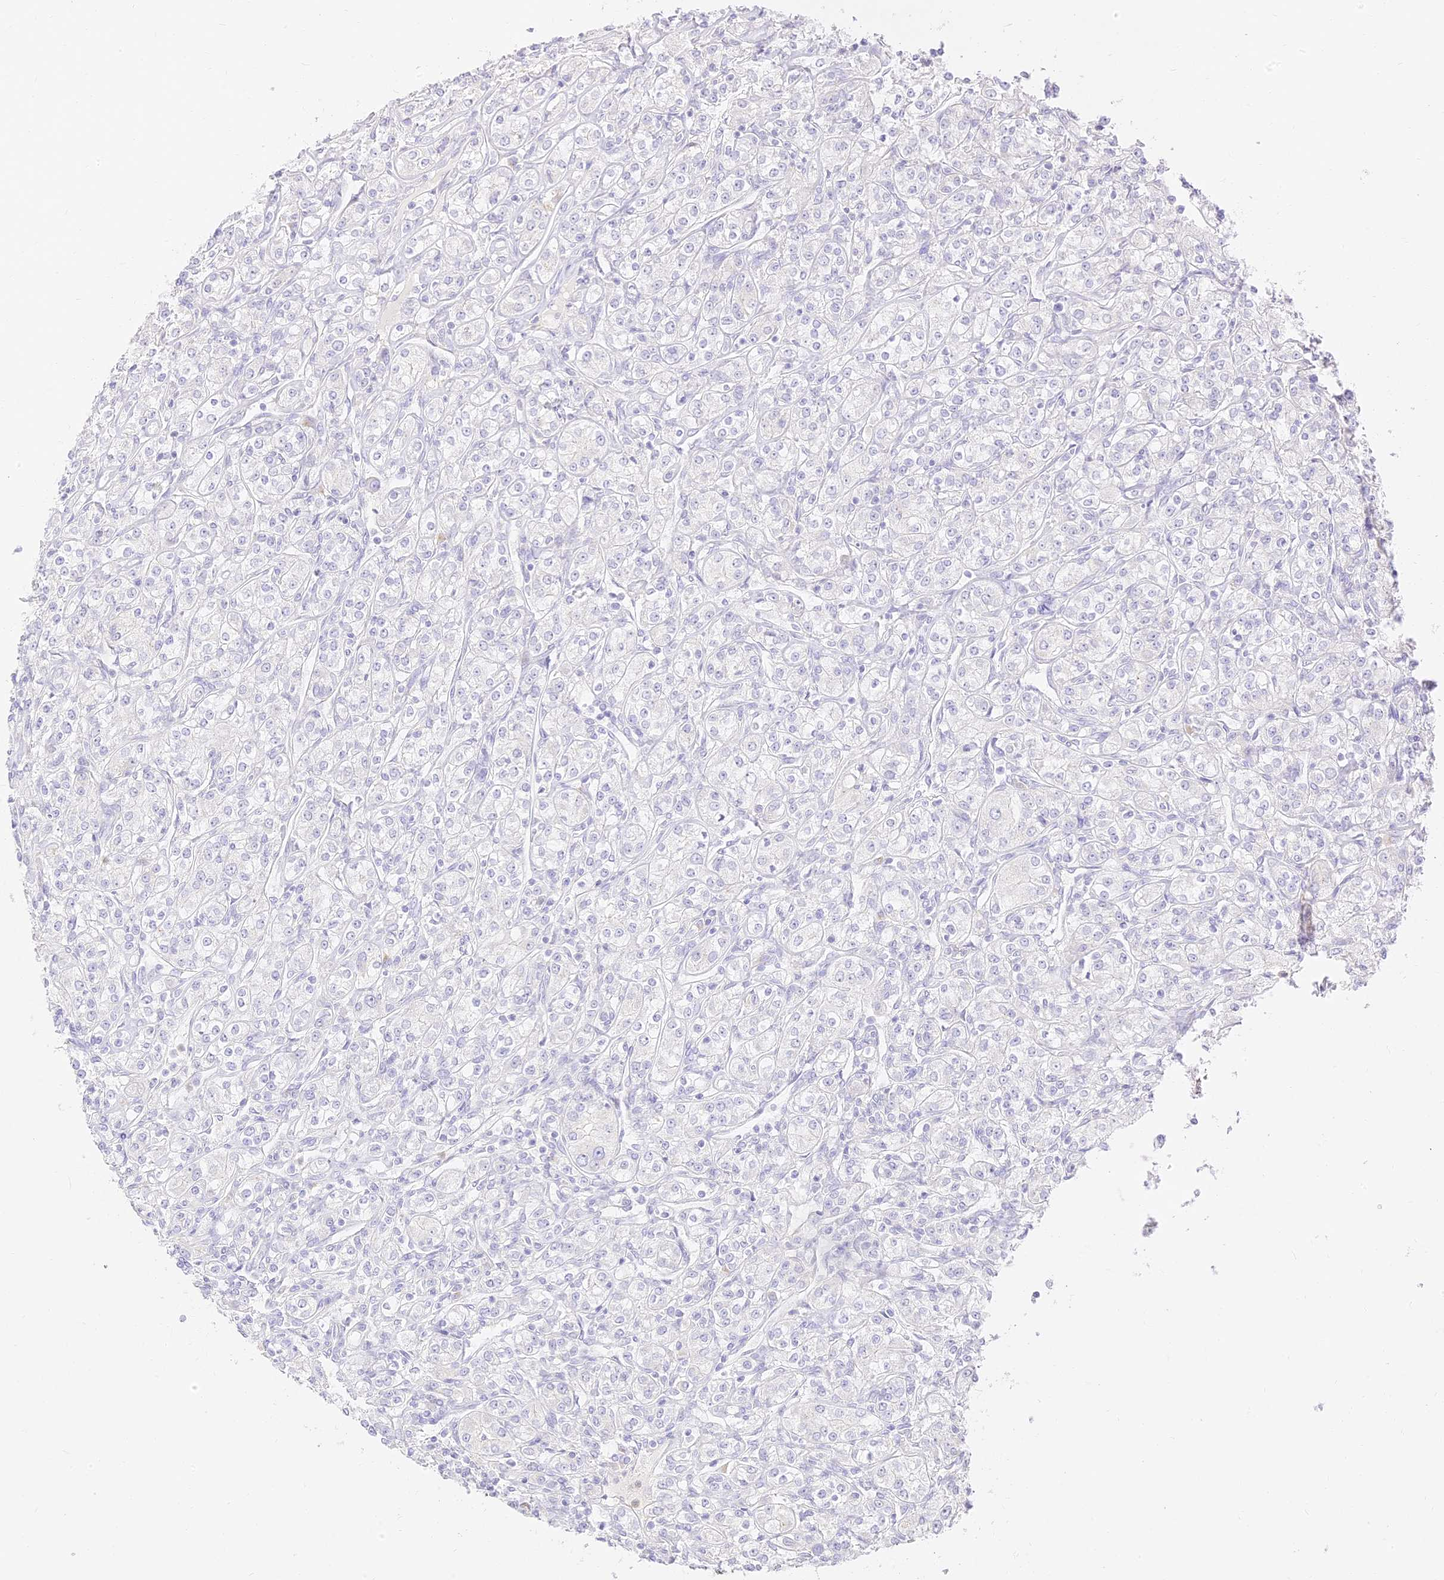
{"staining": {"intensity": "negative", "quantity": "none", "location": "none"}, "tissue": "renal cancer", "cell_type": "Tumor cells", "image_type": "cancer", "snomed": [{"axis": "morphology", "description": "Adenocarcinoma, NOS"}, {"axis": "topography", "description": "Kidney"}], "caption": "Tumor cells show no significant protein positivity in renal cancer (adenocarcinoma). The staining was performed using DAB (3,3'-diaminobenzidine) to visualize the protein expression in brown, while the nuclei were stained in blue with hematoxylin (Magnification: 20x).", "gene": "SEC13", "patient": {"sex": "male", "age": 77}}